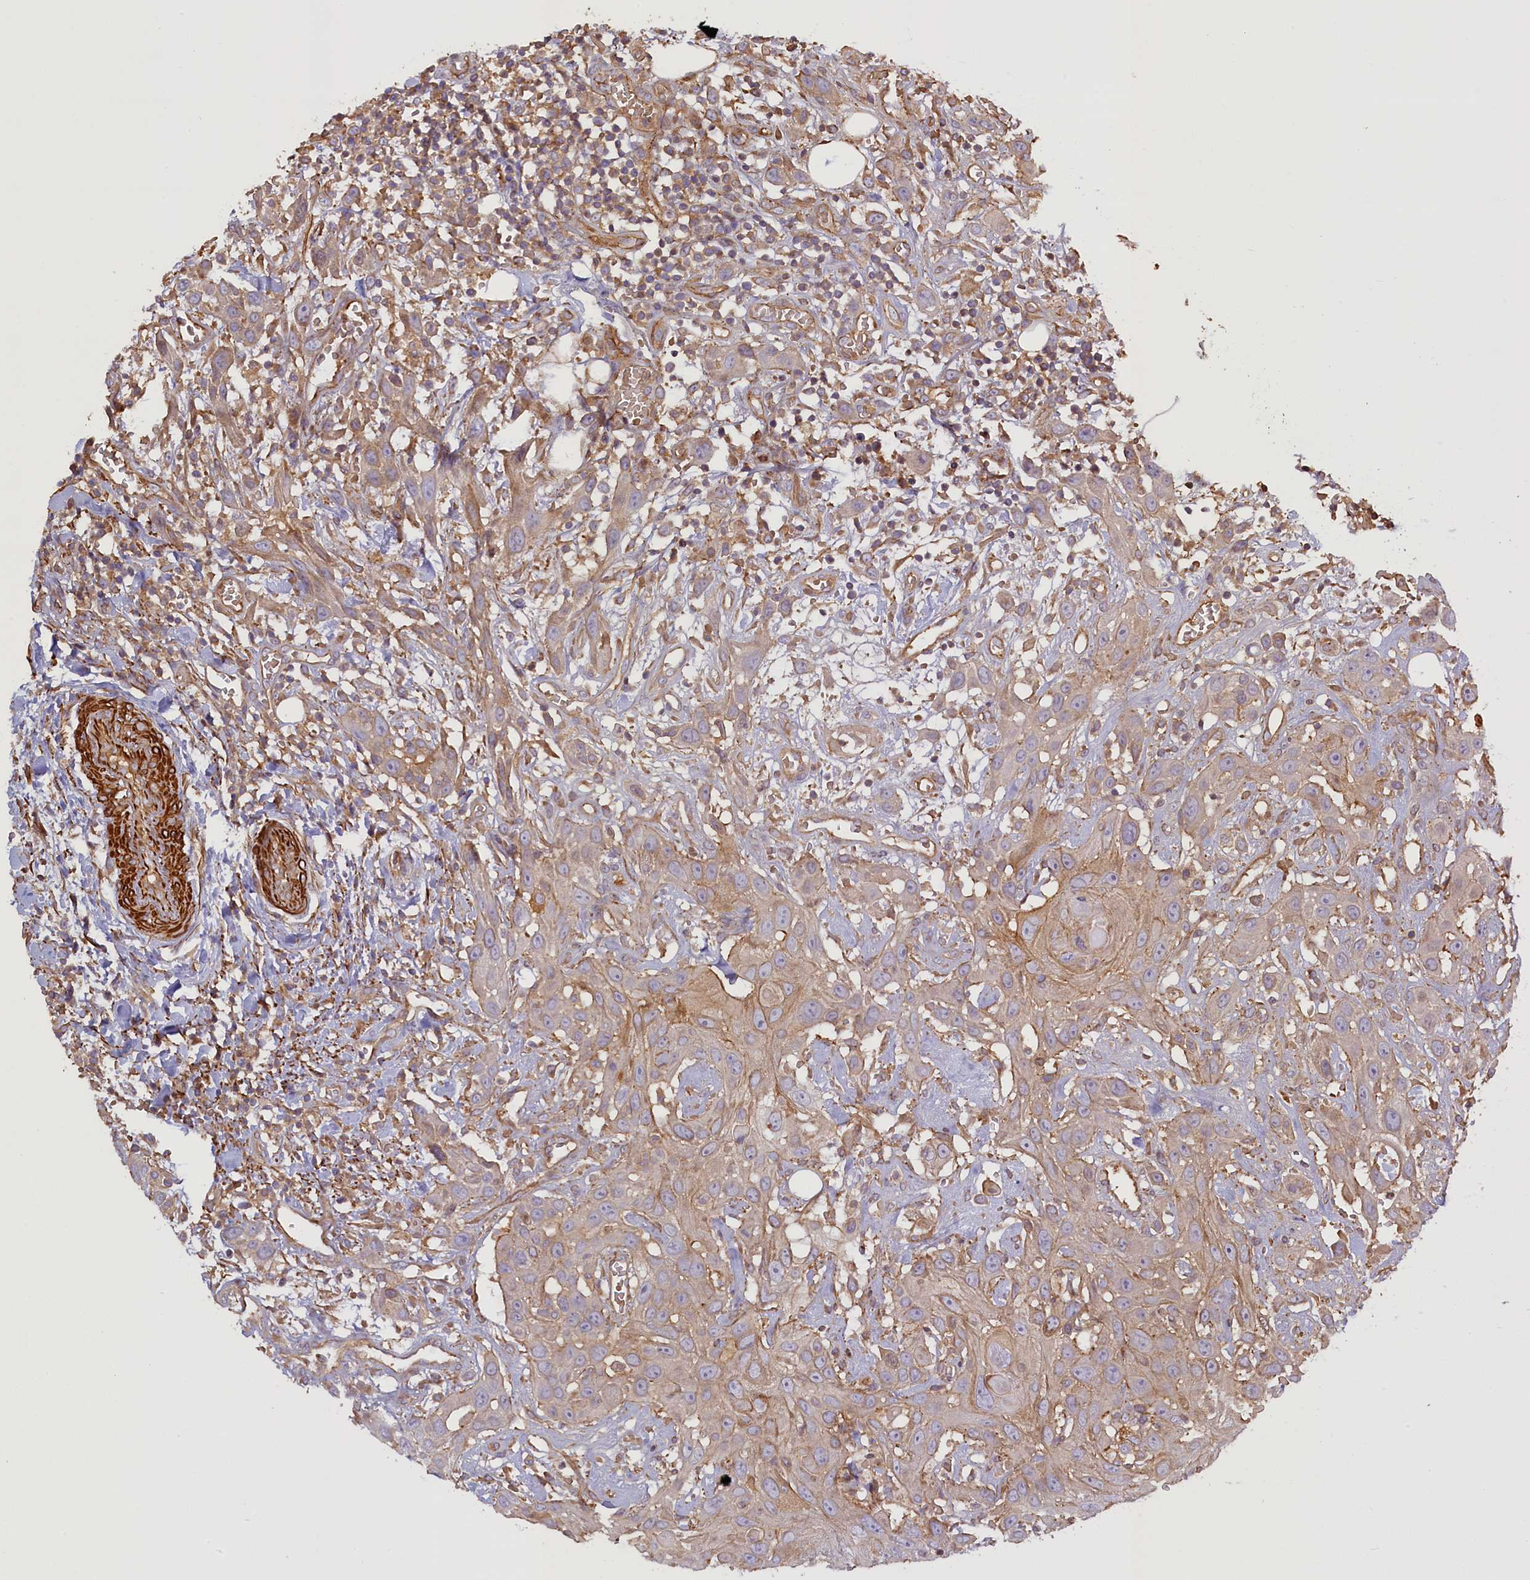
{"staining": {"intensity": "weak", "quantity": "<25%", "location": "cytoplasmic/membranous"}, "tissue": "head and neck cancer", "cell_type": "Tumor cells", "image_type": "cancer", "snomed": [{"axis": "morphology", "description": "Squamous cell carcinoma, NOS"}, {"axis": "topography", "description": "Head-Neck"}], "caption": "Head and neck cancer was stained to show a protein in brown. There is no significant positivity in tumor cells.", "gene": "FUZ", "patient": {"sex": "male", "age": 81}}